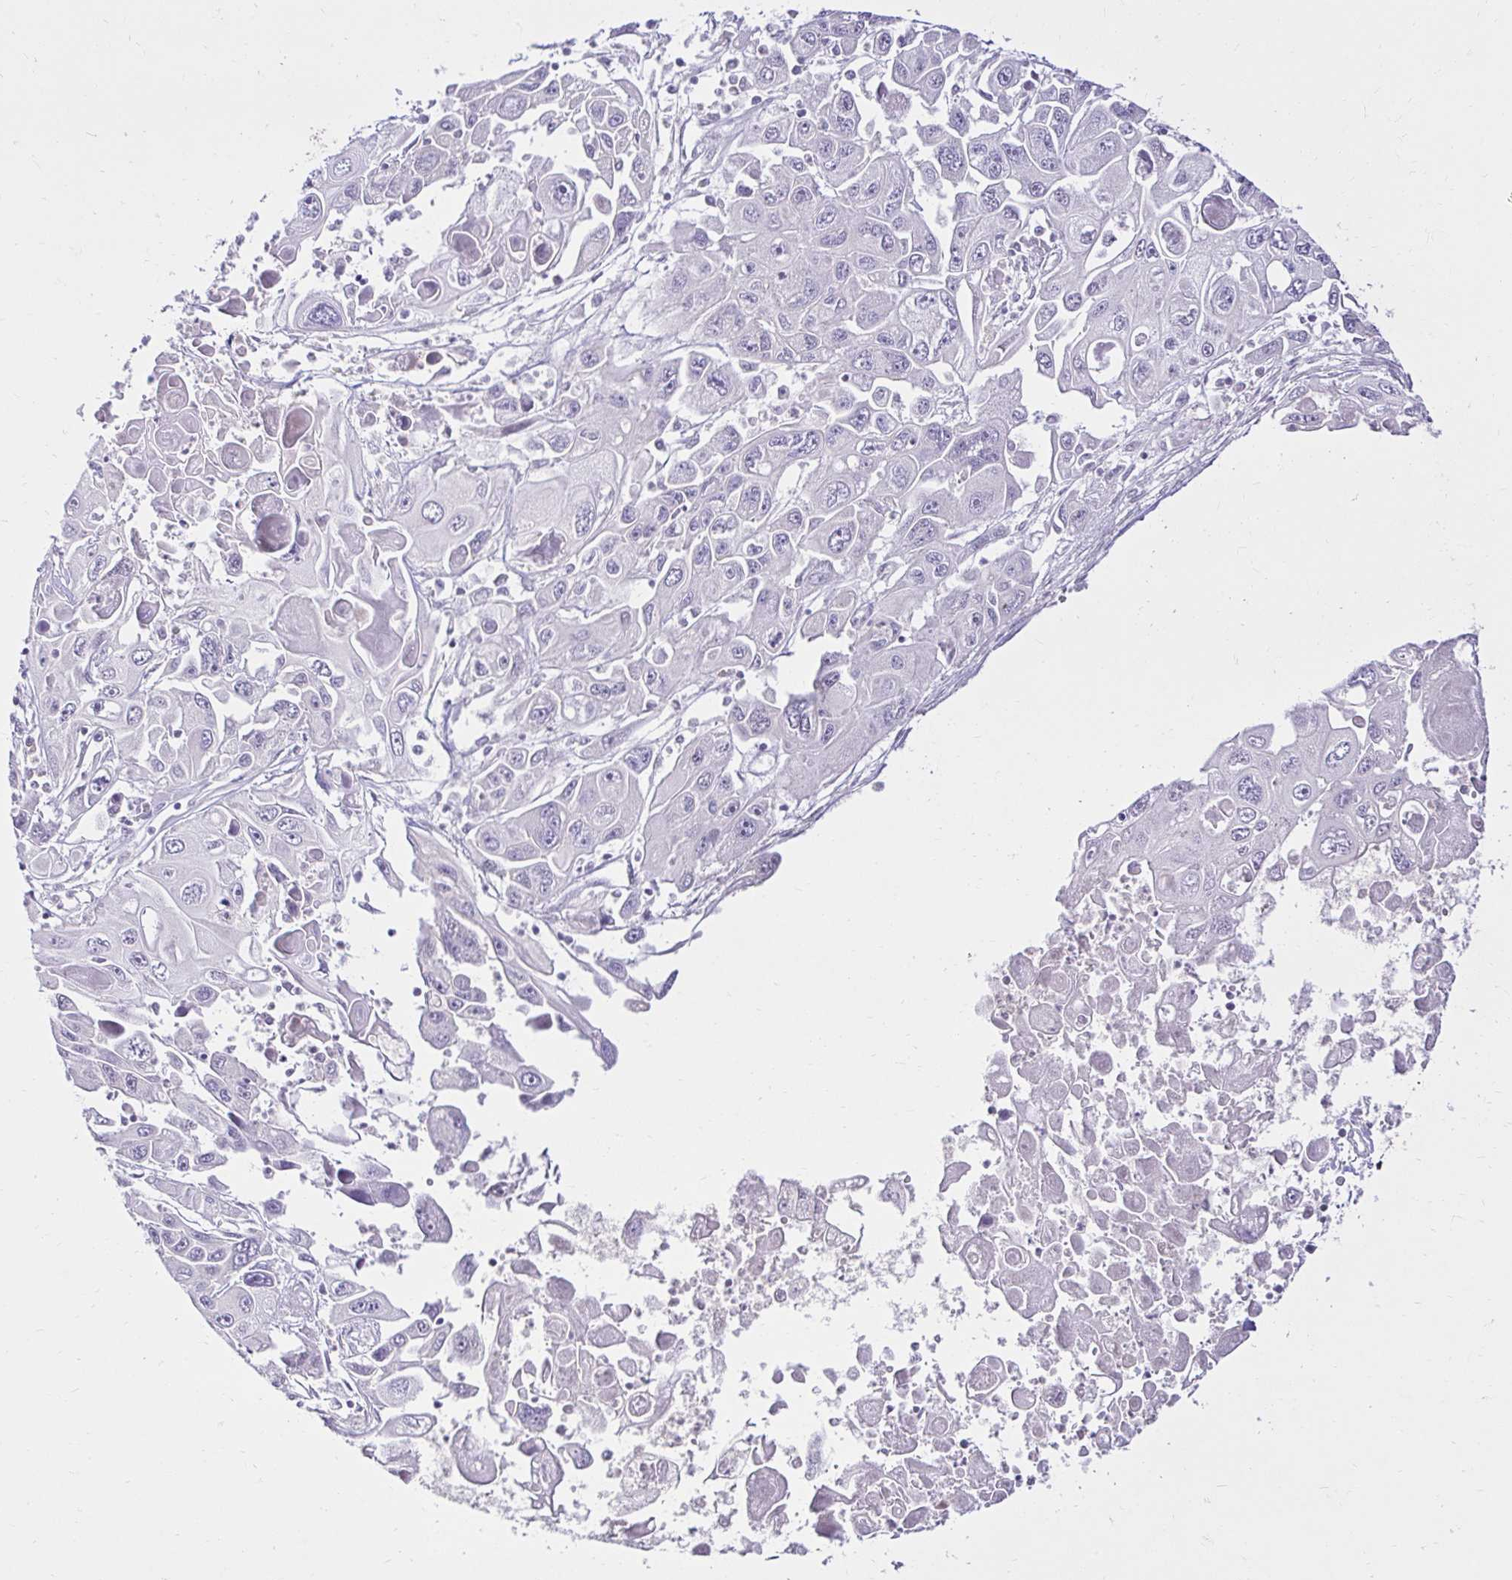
{"staining": {"intensity": "negative", "quantity": "none", "location": "none"}, "tissue": "pancreatic cancer", "cell_type": "Tumor cells", "image_type": "cancer", "snomed": [{"axis": "morphology", "description": "Adenocarcinoma, NOS"}, {"axis": "topography", "description": "Pancreas"}], "caption": "DAB immunohistochemical staining of human adenocarcinoma (pancreatic) displays no significant expression in tumor cells.", "gene": "KIAA1210", "patient": {"sex": "male", "age": 70}}